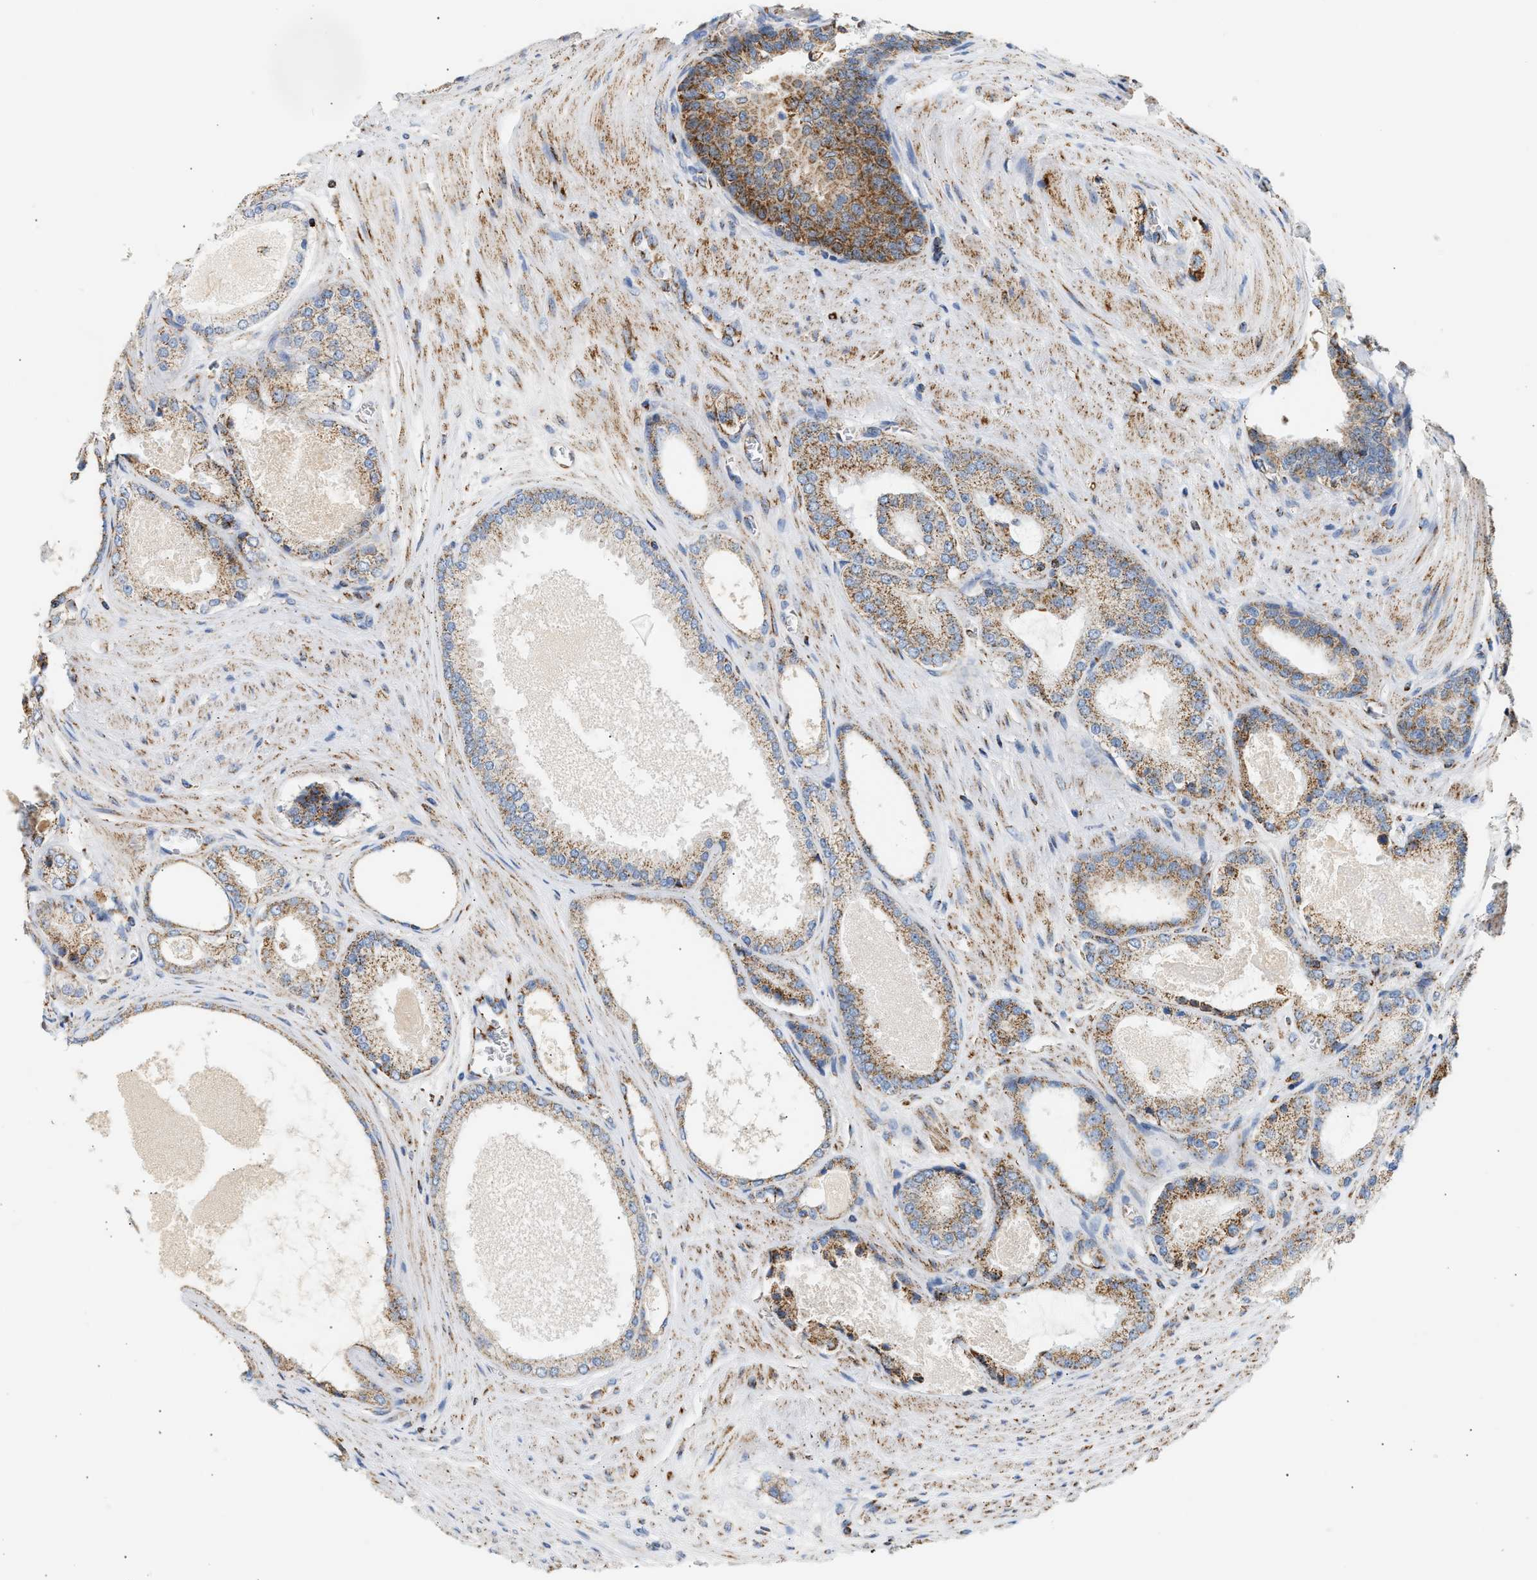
{"staining": {"intensity": "moderate", "quantity": ">75%", "location": "cytoplasmic/membranous"}, "tissue": "prostate cancer", "cell_type": "Tumor cells", "image_type": "cancer", "snomed": [{"axis": "morphology", "description": "Adenocarcinoma, High grade"}, {"axis": "topography", "description": "Prostate"}], "caption": "Moderate cytoplasmic/membranous positivity for a protein is present in about >75% of tumor cells of prostate adenocarcinoma (high-grade) using immunohistochemistry.", "gene": "OGDH", "patient": {"sex": "male", "age": 65}}